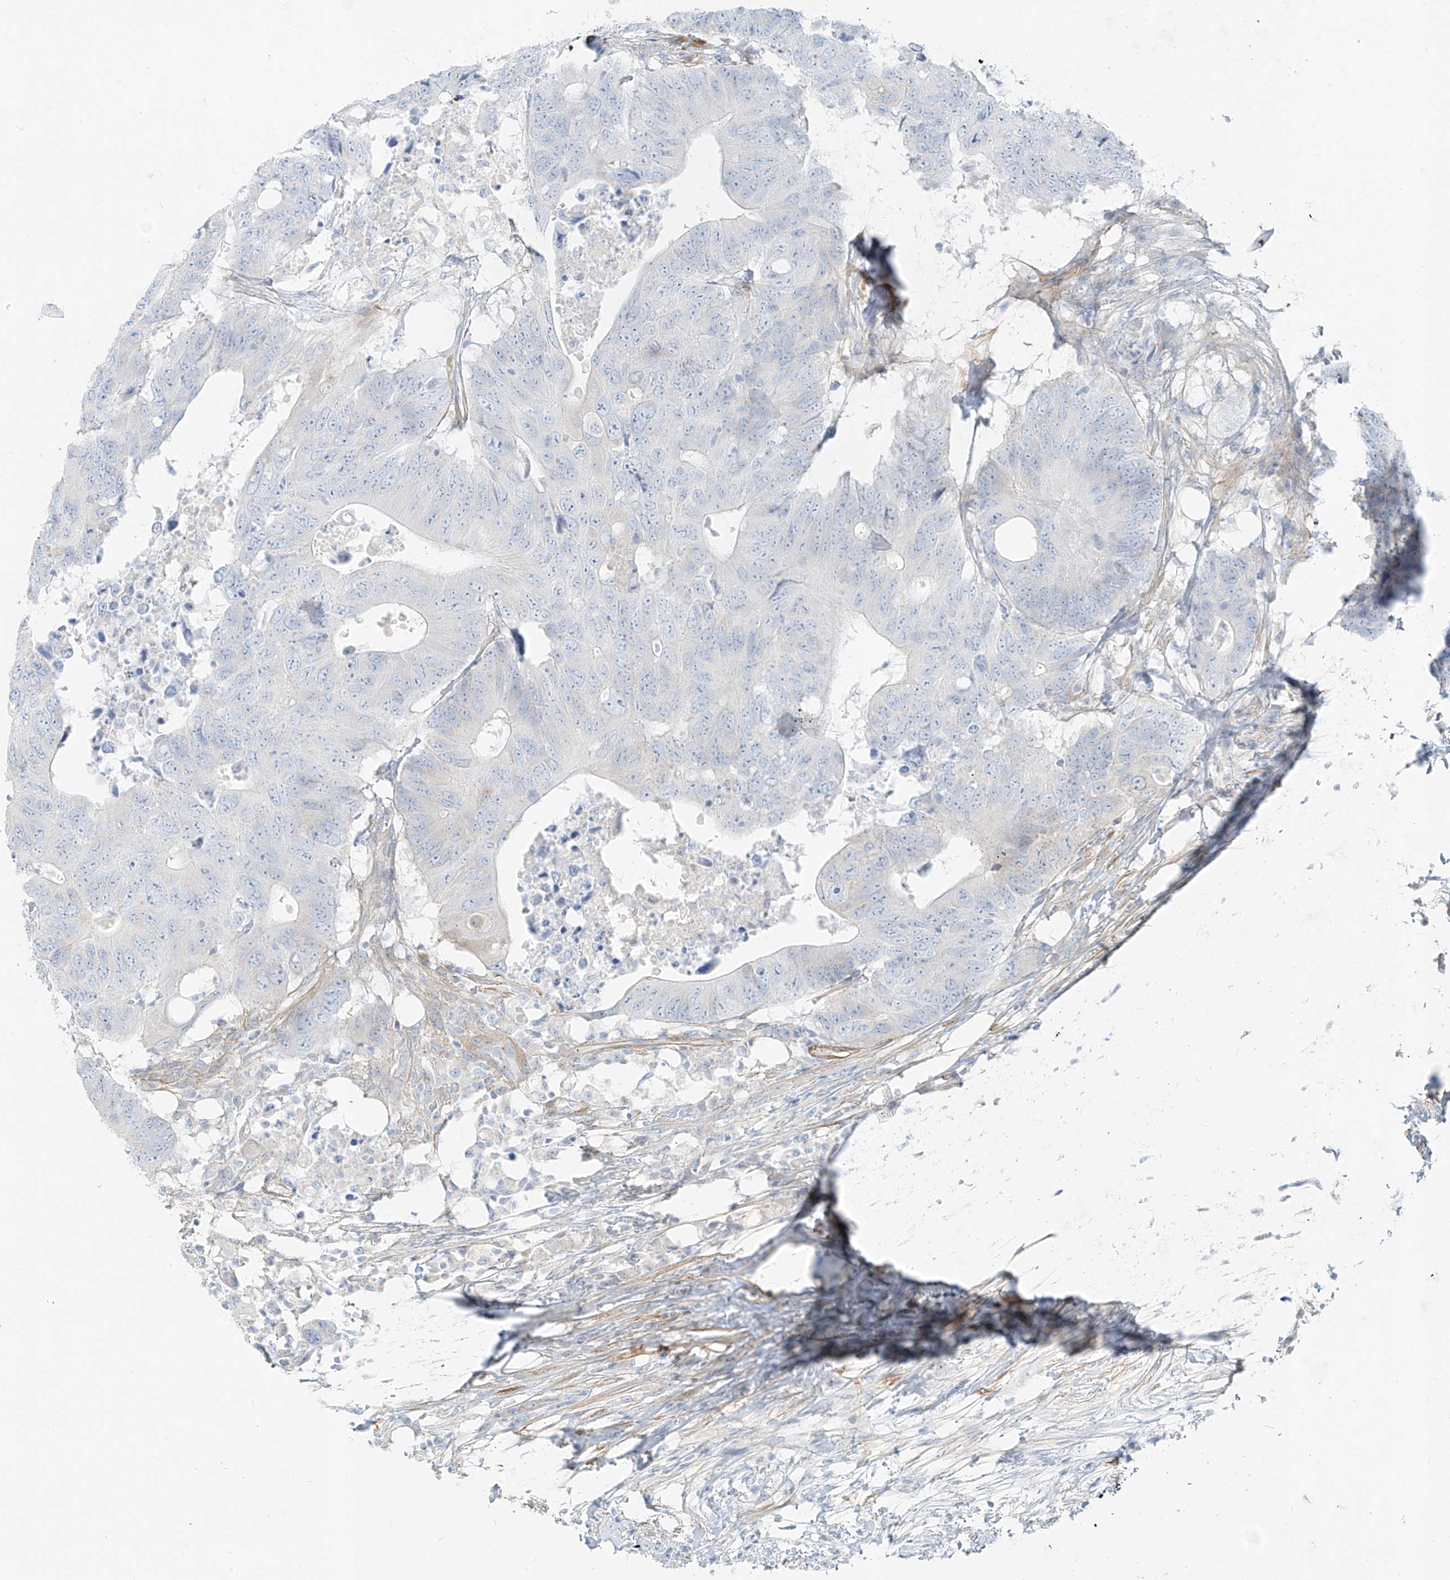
{"staining": {"intensity": "negative", "quantity": "none", "location": "none"}, "tissue": "colorectal cancer", "cell_type": "Tumor cells", "image_type": "cancer", "snomed": [{"axis": "morphology", "description": "Adenocarcinoma, NOS"}, {"axis": "topography", "description": "Colon"}], "caption": "This is a micrograph of IHC staining of adenocarcinoma (colorectal), which shows no positivity in tumor cells. The staining was performed using DAB to visualize the protein expression in brown, while the nuclei were stained in blue with hematoxylin (Magnification: 20x).", "gene": "SMCP", "patient": {"sex": "male", "age": 71}}